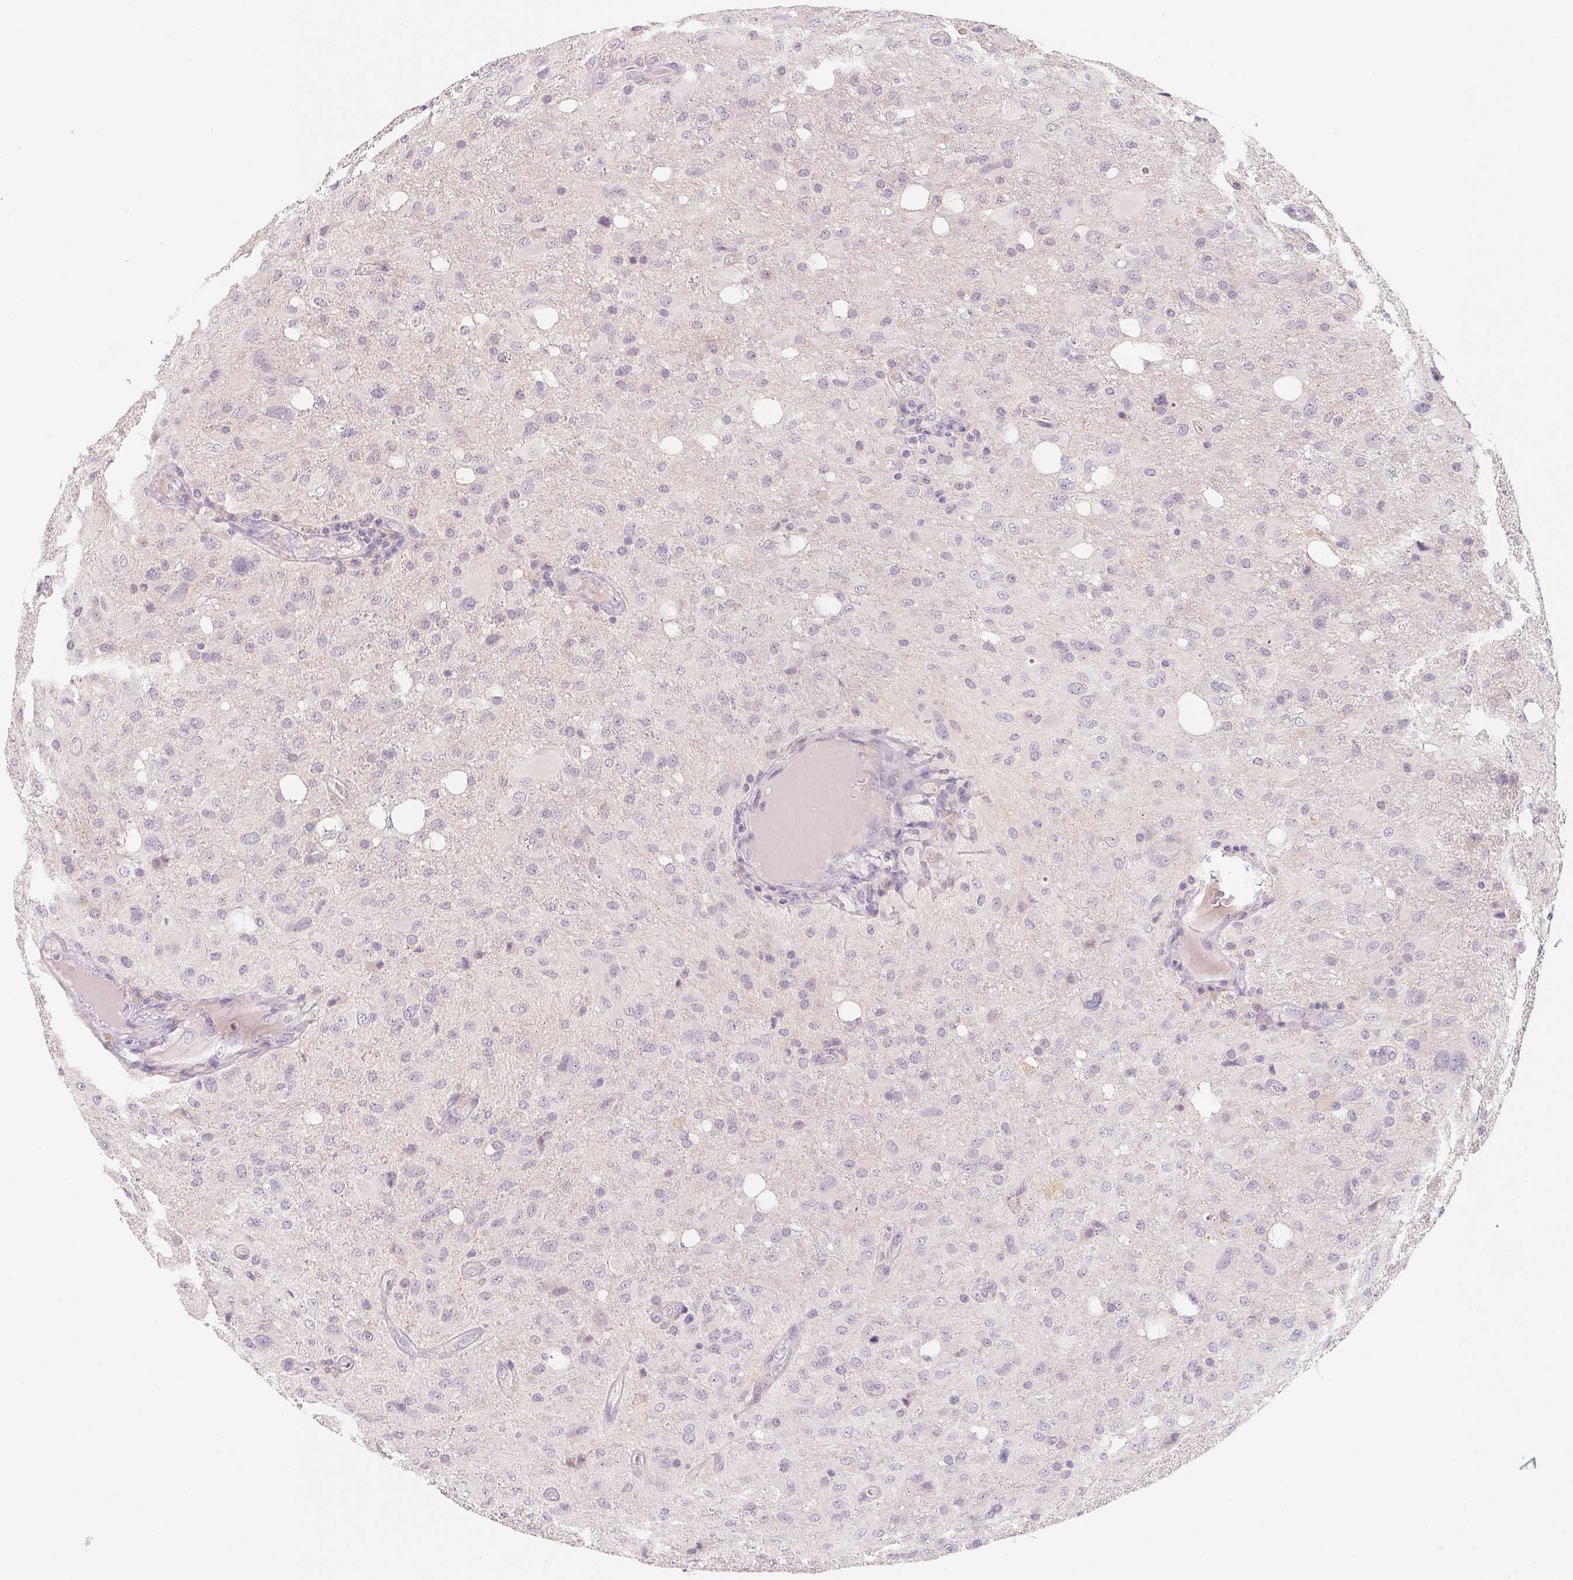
{"staining": {"intensity": "negative", "quantity": "none", "location": "none"}, "tissue": "glioma", "cell_type": "Tumor cells", "image_type": "cancer", "snomed": [{"axis": "morphology", "description": "Glioma, malignant, High grade"}, {"axis": "topography", "description": "Brain"}], "caption": "Immunohistochemical staining of glioma reveals no significant staining in tumor cells.", "gene": "MCOLN3", "patient": {"sex": "male", "age": 53}}